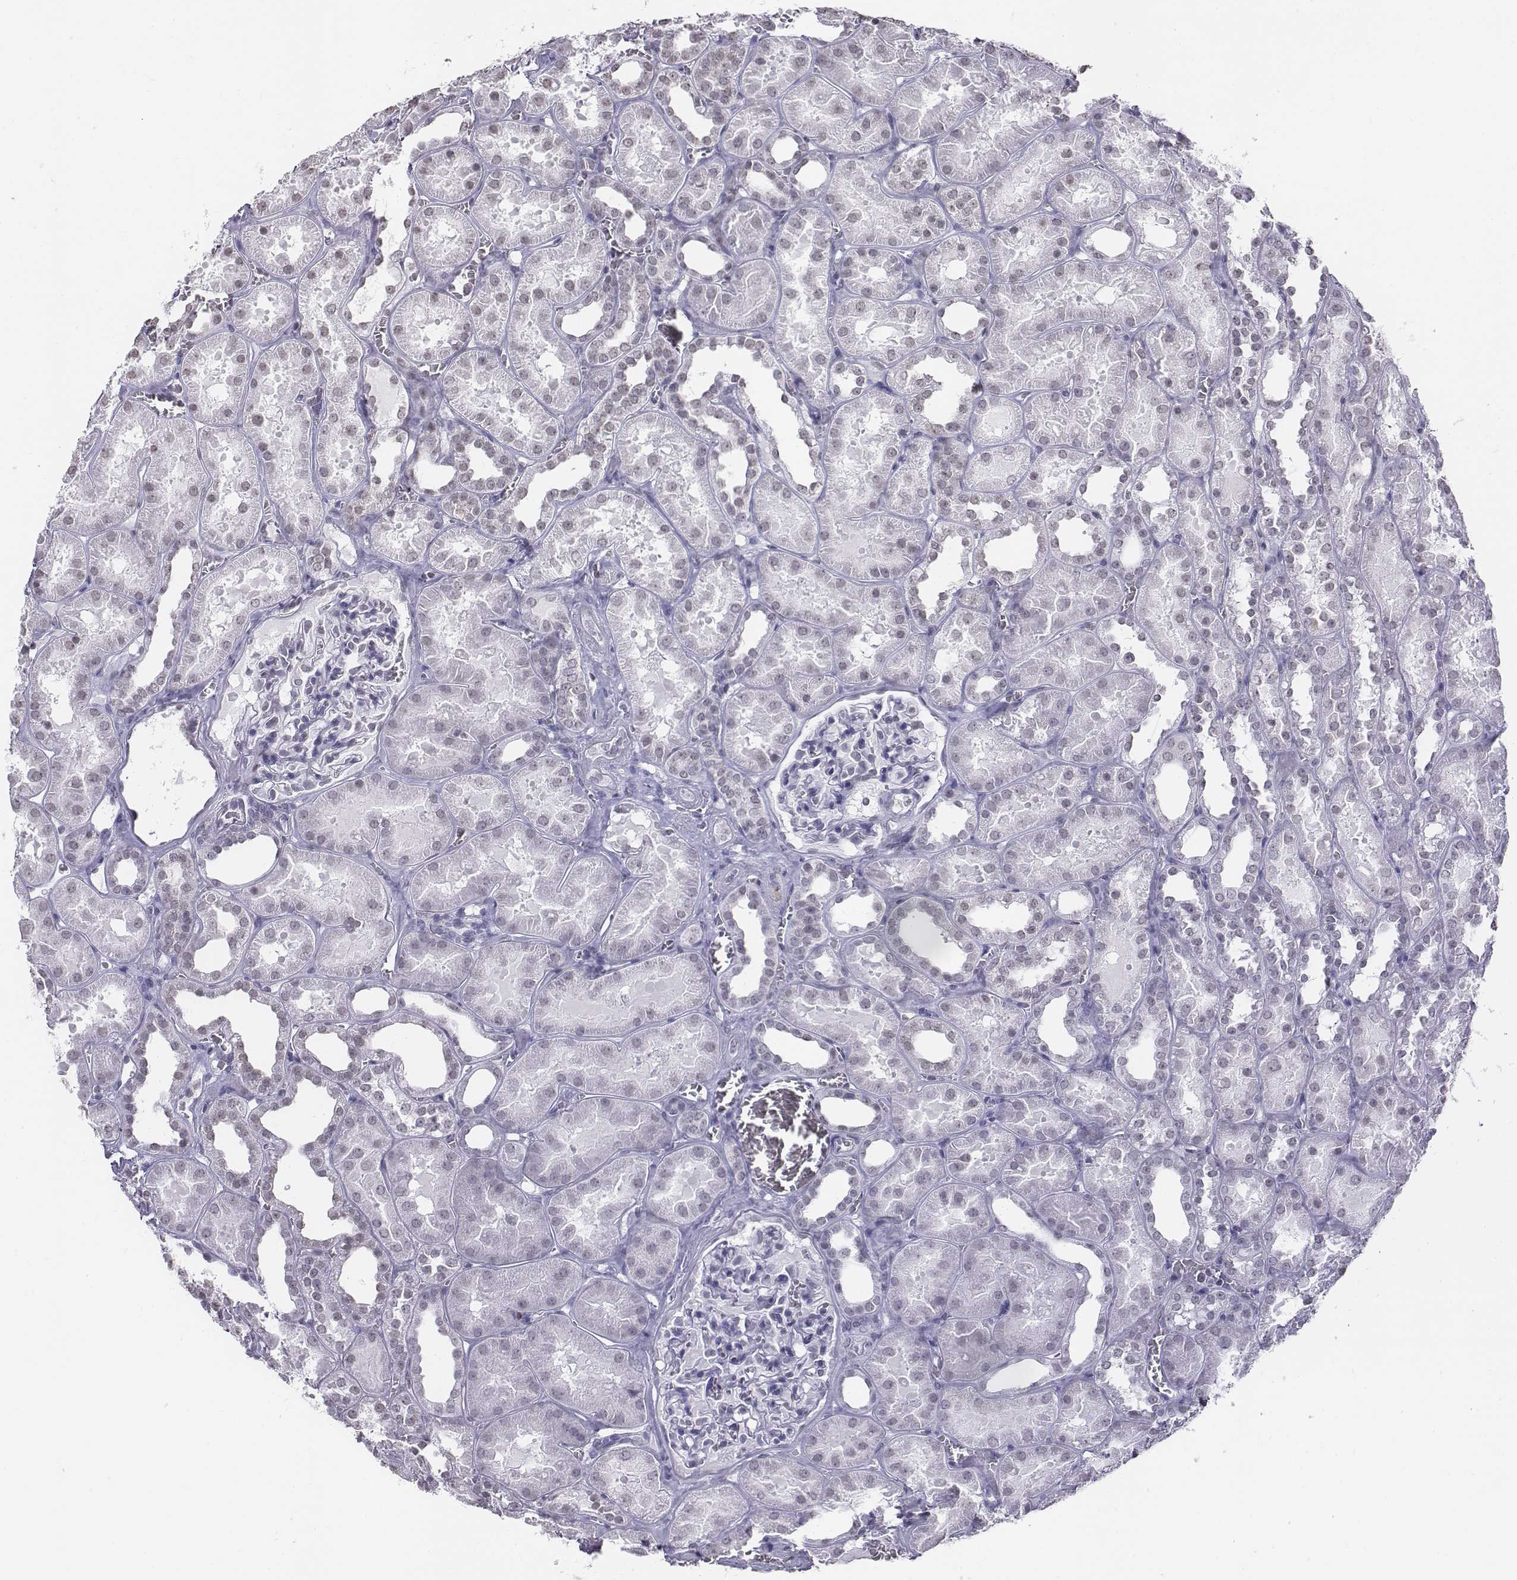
{"staining": {"intensity": "negative", "quantity": "none", "location": "none"}, "tissue": "kidney", "cell_type": "Cells in glomeruli", "image_type": "normal", "snomed": [{"axis": "morphology", "description": "Normal tissue, NOS"}, {"axis": "topography", "description": "Kidney"}], "caption": "This is an immunohistochemistry histopathology image of unremarkable human kidney. There is no staining in cells in glomeruli.", "gene": "BARHL1", "patient": {"sex": "female", "age": 41}}